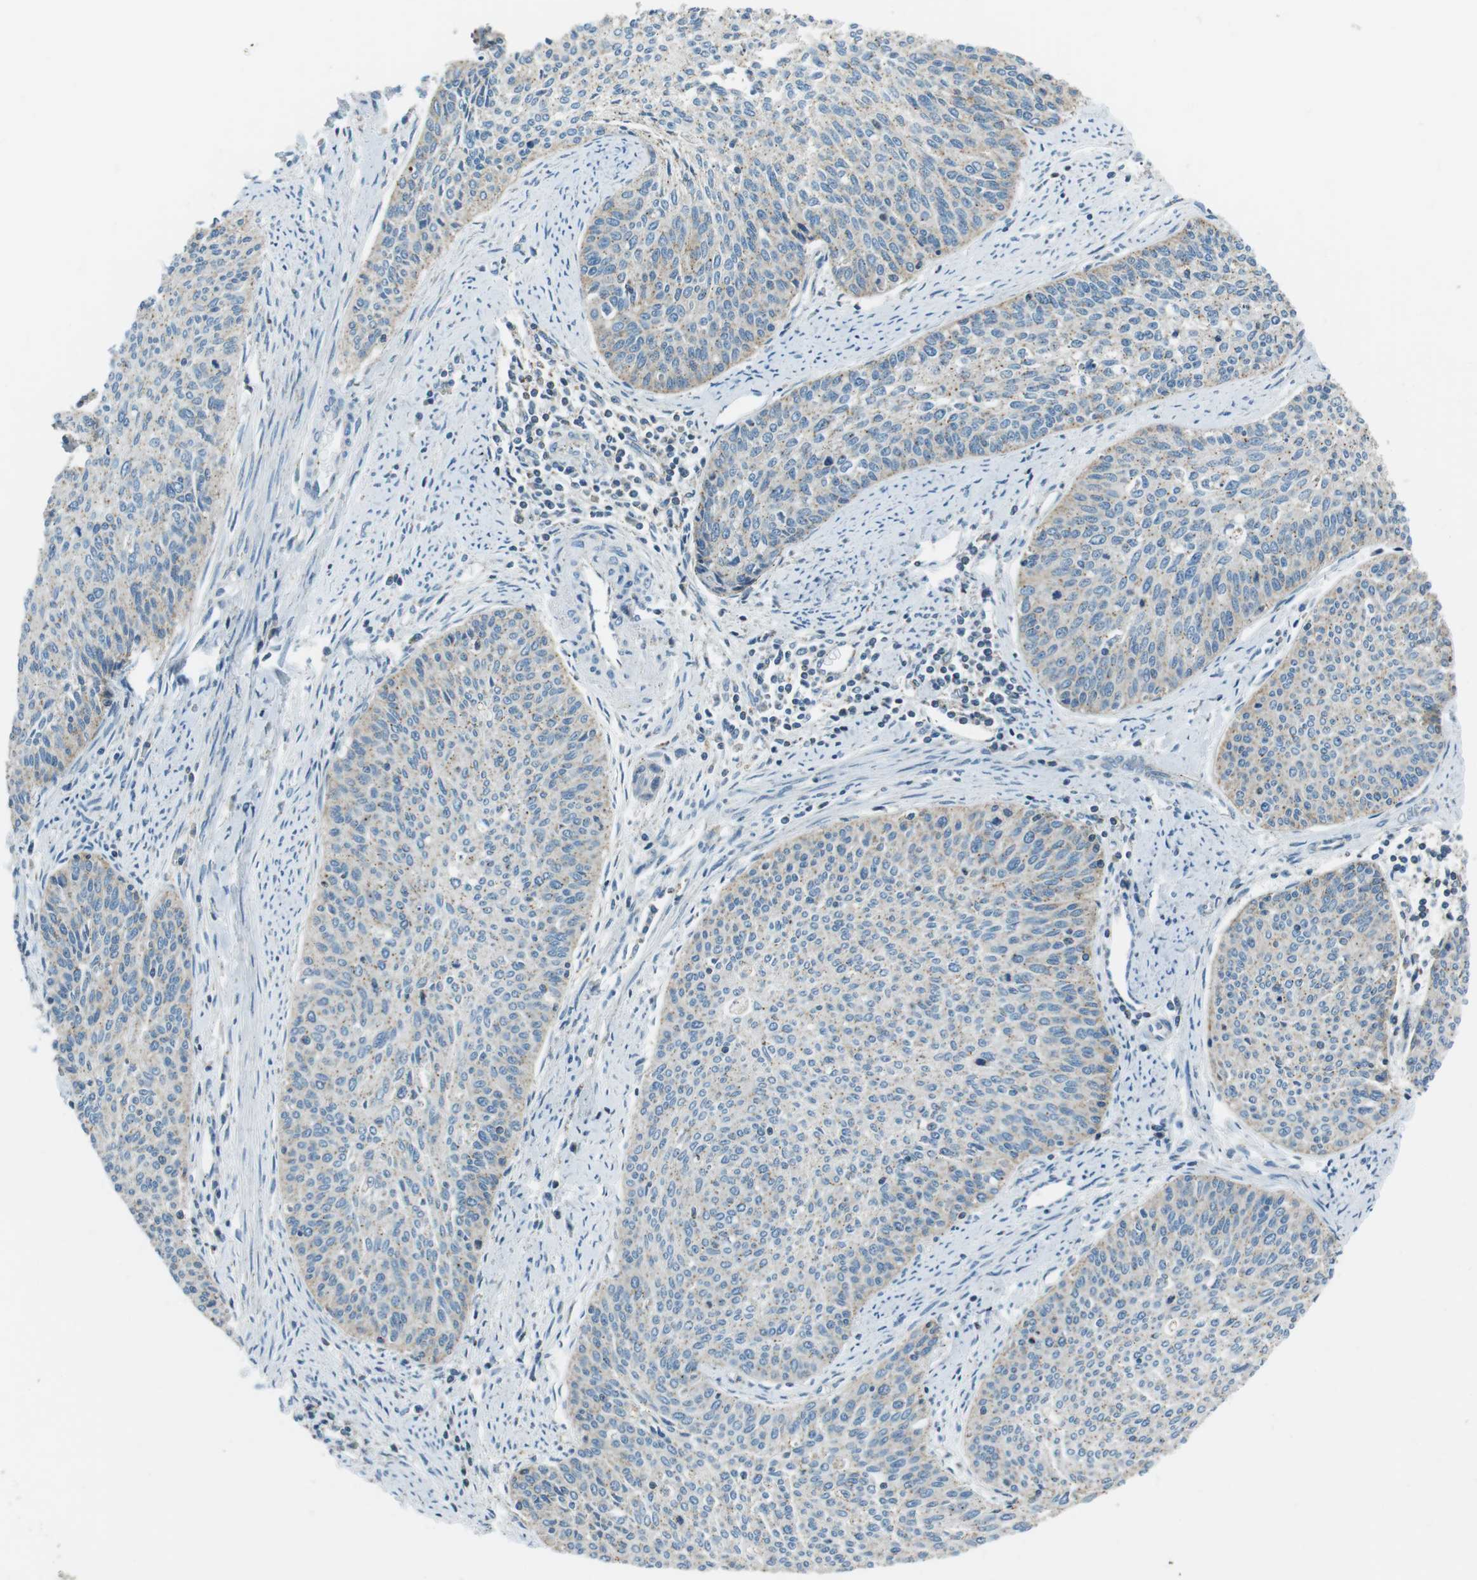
{"staining": {"intensity": "negative", "quantity": "none", "location": "none"}, "tissue": "cervical cancer", "cell_type": "Tumor cells", "image_type": "cancer", "snomed": [{"axis": "morphology", "description": "Squamous cell carcinoma, NOS"}, {"axis": "topography", "description": "Cervix"}], "caption": "An immunohistochemistry histopathology image of cervical squamous cell carcinoma is shown. There is no staining in tumor cells of cervical squamous cell carcinoma. The staining was performed using DAB (3,3'-diaminobenzidine) to visualize the protein expression in brown, while the nuclei were stained in blue with hematoxylin (Magnification: 20x).", "gene": "FAM3B", "patient": {"sex": "female", "age": 55}}